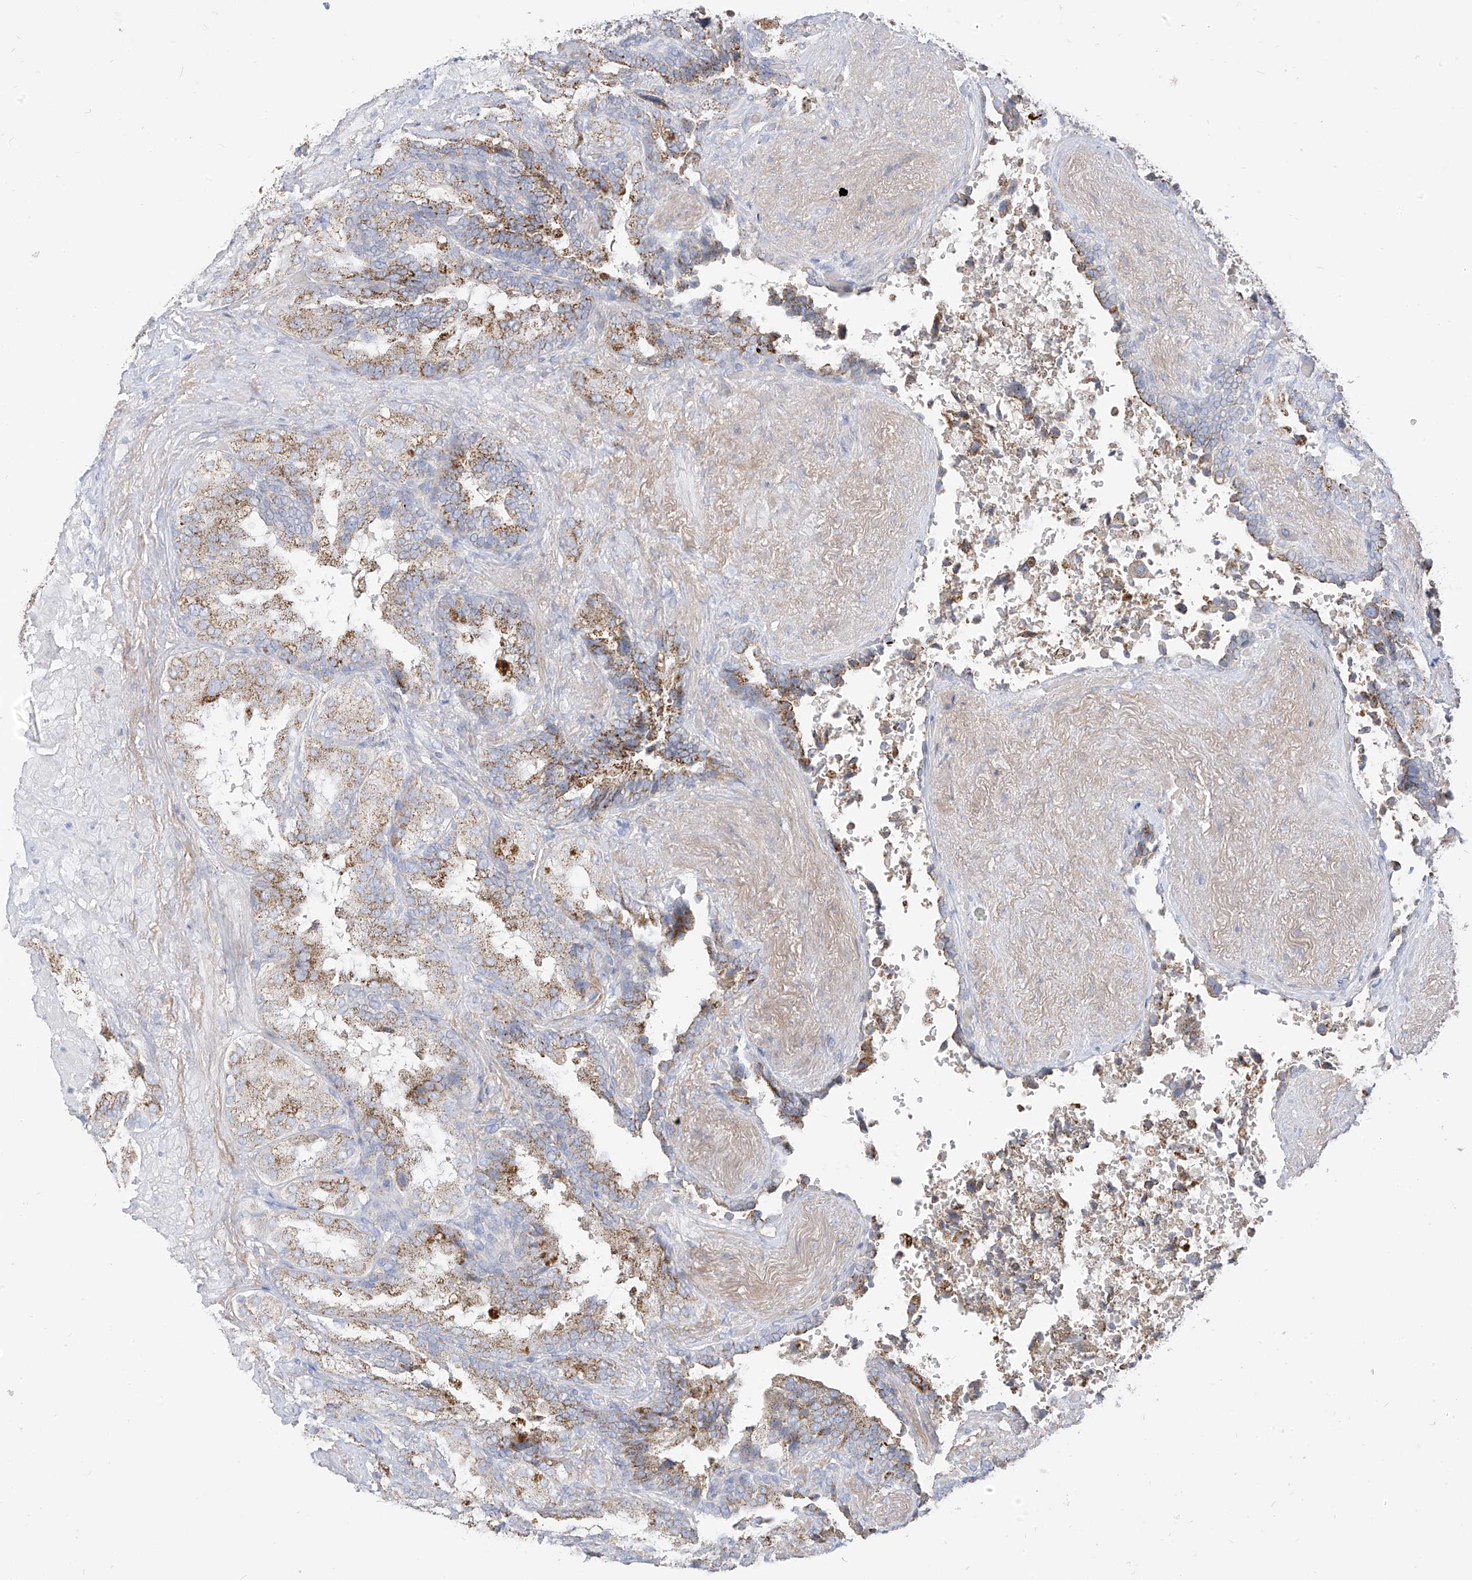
{"staining": {"intensity": "moderate", "quantity": ">75%", "location": "cytoplasmic/membranous"}, "tissue": "seminal vesicle", "cell_type": "Glandular cells", "image_type": "normal", "snomed": [{"axis": "morphology", "description": "Normal tissue, NOS"}, {"axis": "topography", "description": "Seminal veicle"}, {"axis": "topography", "description": "Peripheral nerve tissue"}], "caption": "Immunohistochemical staining of normal seminal vesicle shows medium levels of moderate cytoplasmic/membranous expression in approximately >75% of glandular cells. (DAB (3,3'-diaminobenzidine) IHC with brightfield microscopy, high magnification).", "gene": "RASA2", "patient": {"sex": "male", "age": 63}}